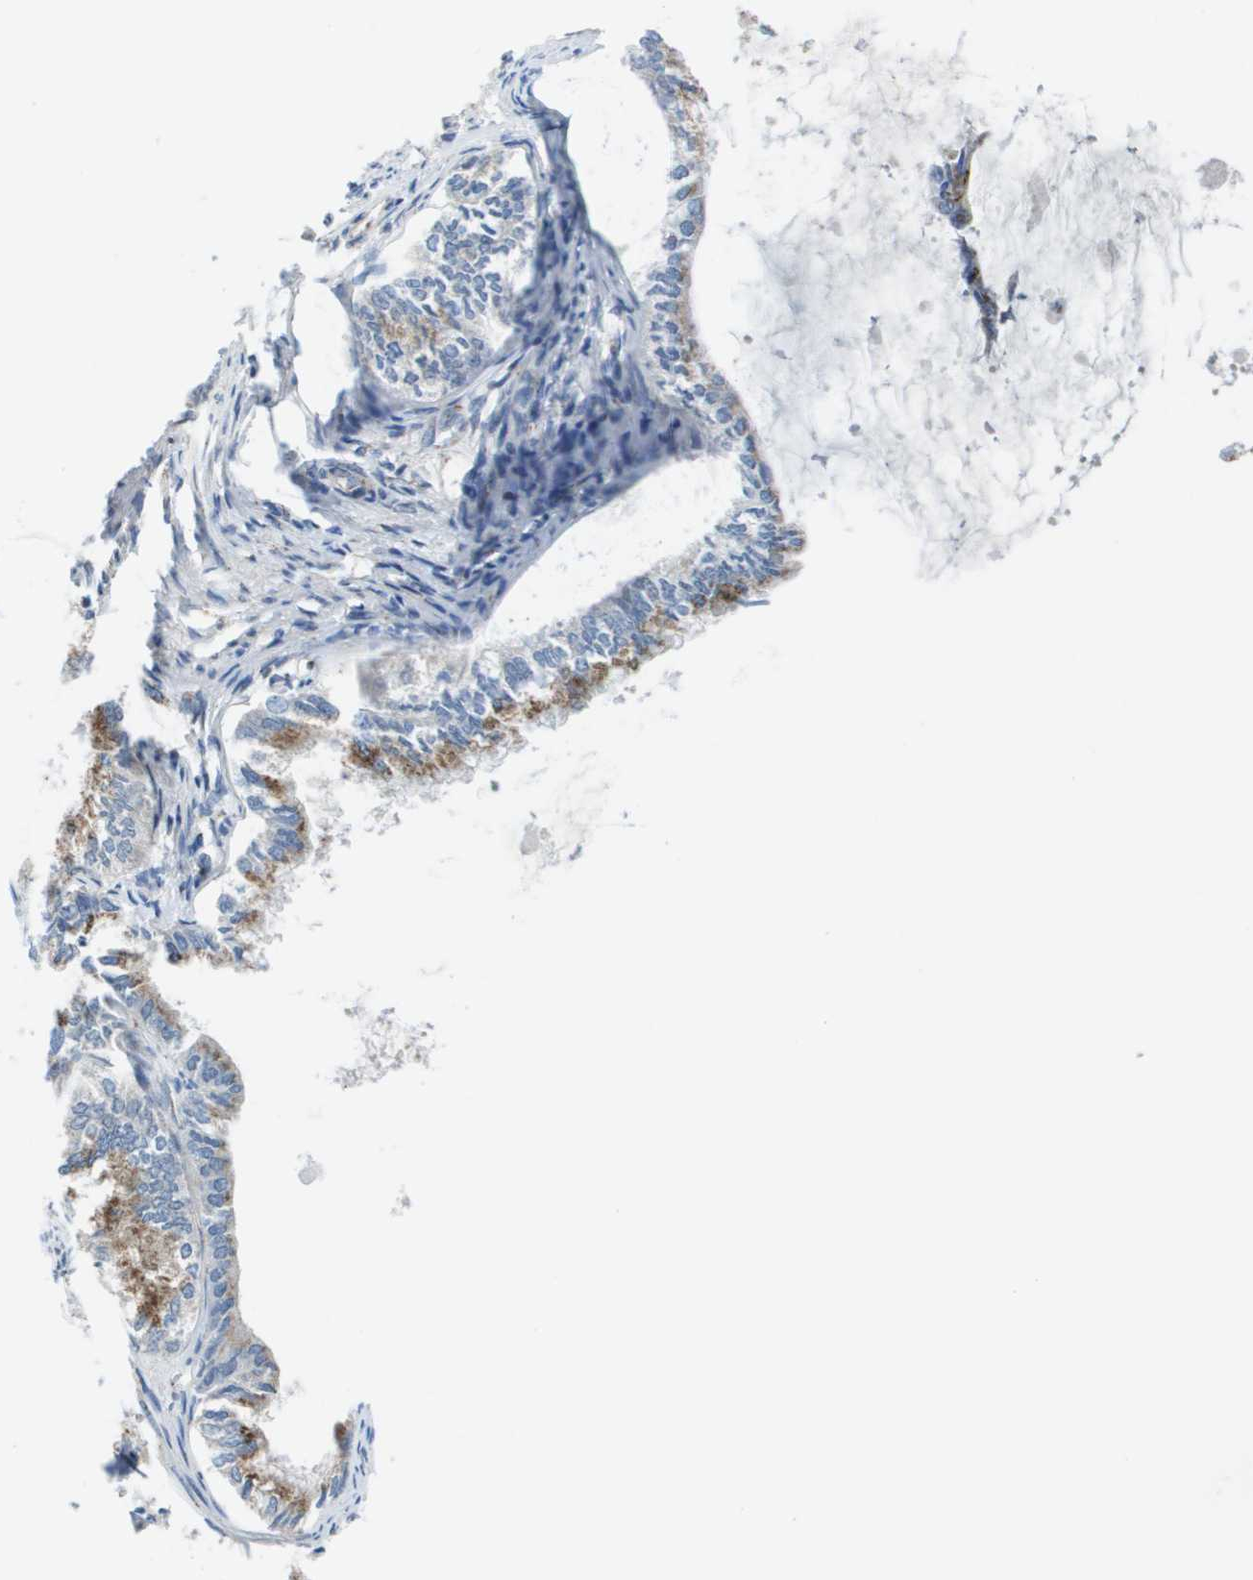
{"staining": {"intensity": "moderate", "quantity": "25%-75%", "location": "cytoplasmic/membranous"}, "tissue": "endometrial cancer", "cell_type": "Tumor cells", "image_type": "cancer", "snomed": [{"axis": "morphology", "description": "Adenocarcinoma, NOS"}, {"axis": "topography", "description": "Endometrium"}], "caption": "DAB (3,3'-diaminobenzidine) immunohistochemical staining of human adenocarcinoma (endometrial) demonstrates moderate cytoplasmic/membranous protein expression in about 25%-75% of tumor cells.", "gene": "QSOX2", "patient": {"sex": "female", "age": 86}}